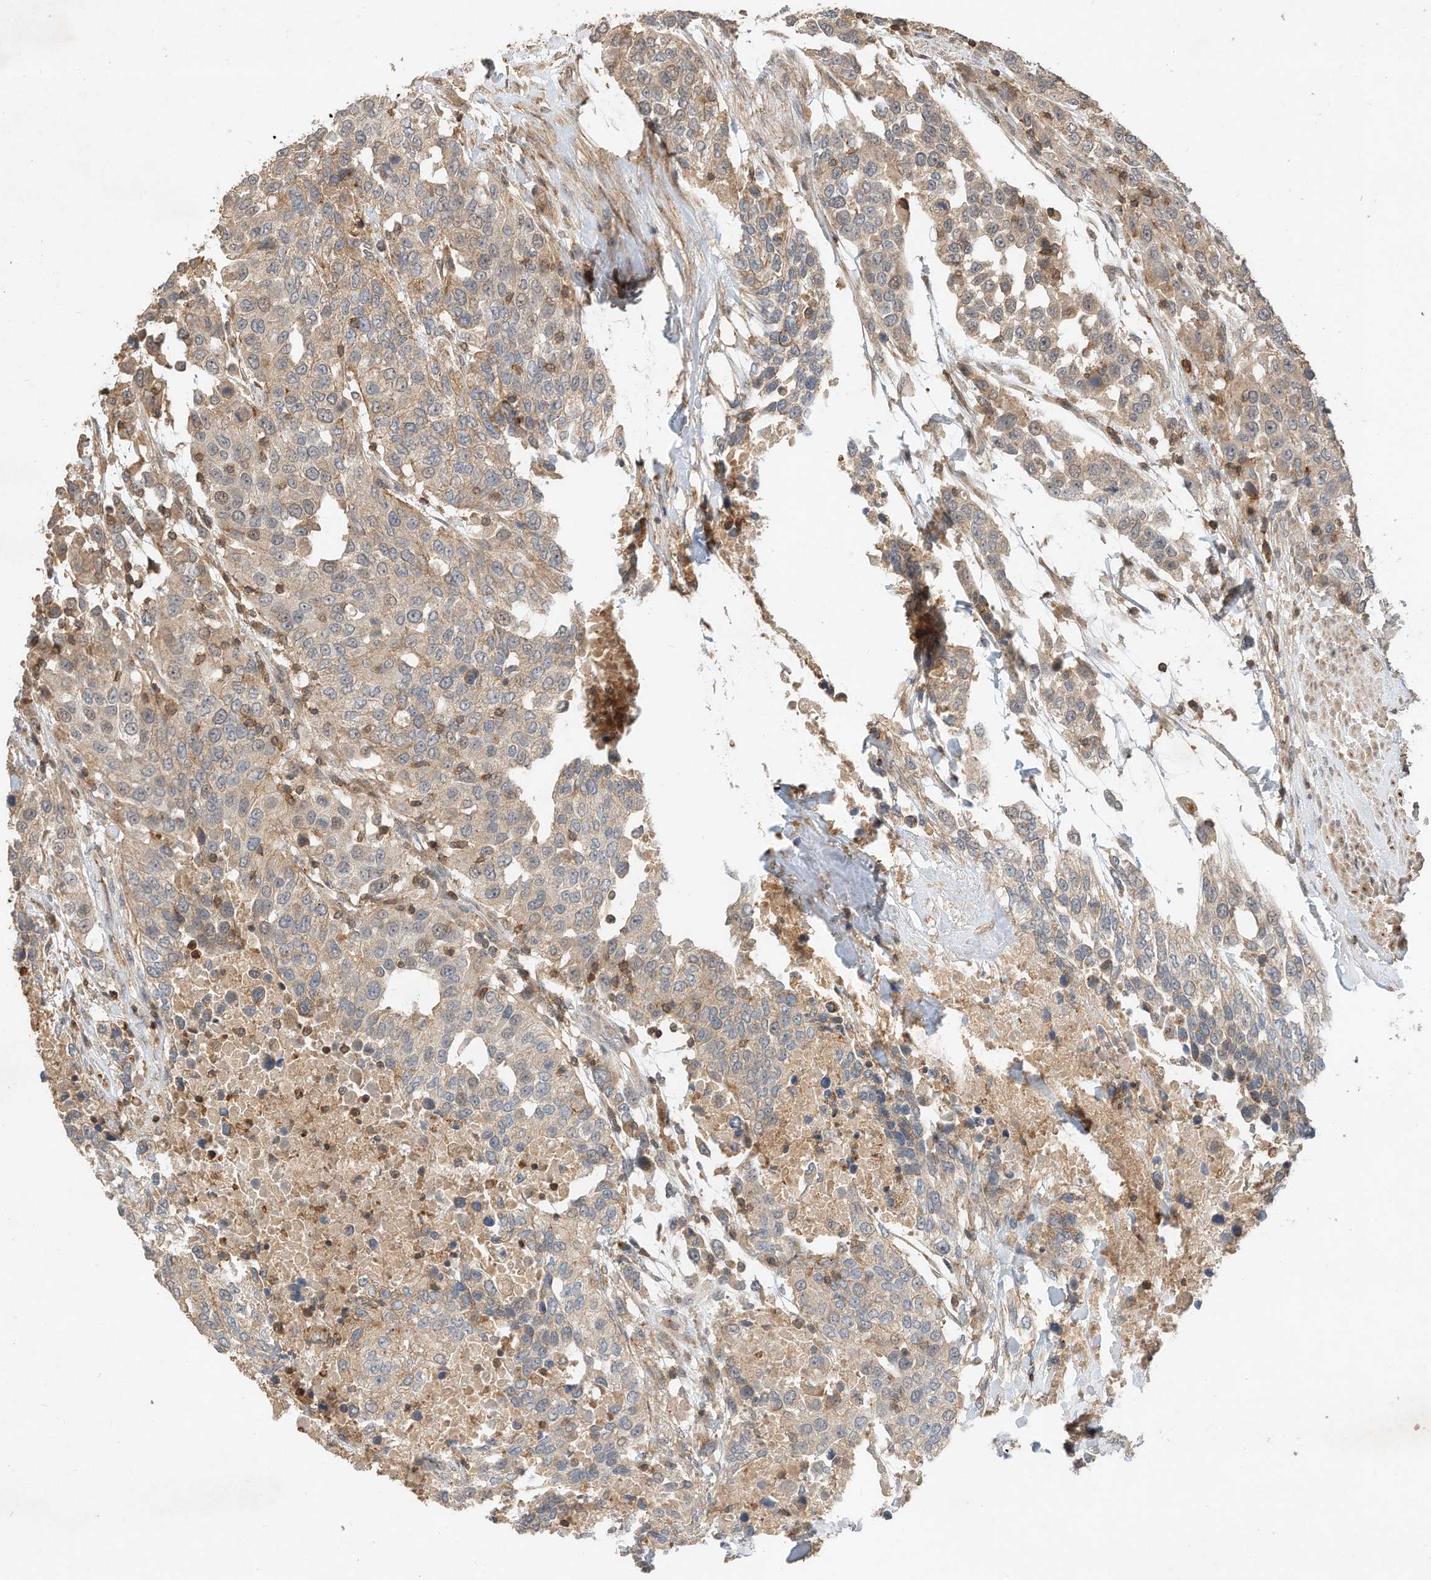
{"staining": {"intensity": "negative", "quantity": "none", "location": "none"}, "tissue": "urothelial cancer", "cell_type": "Tumor cells", "image_type": "cancer", "snomed": [{"axis": "morphology", "description": "Urothelial carcinoma, High grade"}, {"axis": "topography", "description": "Urinary bladder"}], "caption": "An immunohistochemistry micrograph of urothelial cancer is shown. There is no staining in tumor cells of urothelial cancer. (DAB (3,3'-diaminobenzidine) IHC with hematoxylin counter stain).", "gene": "CPAMD8", "patient": {"sex": "female", "age": 80}}